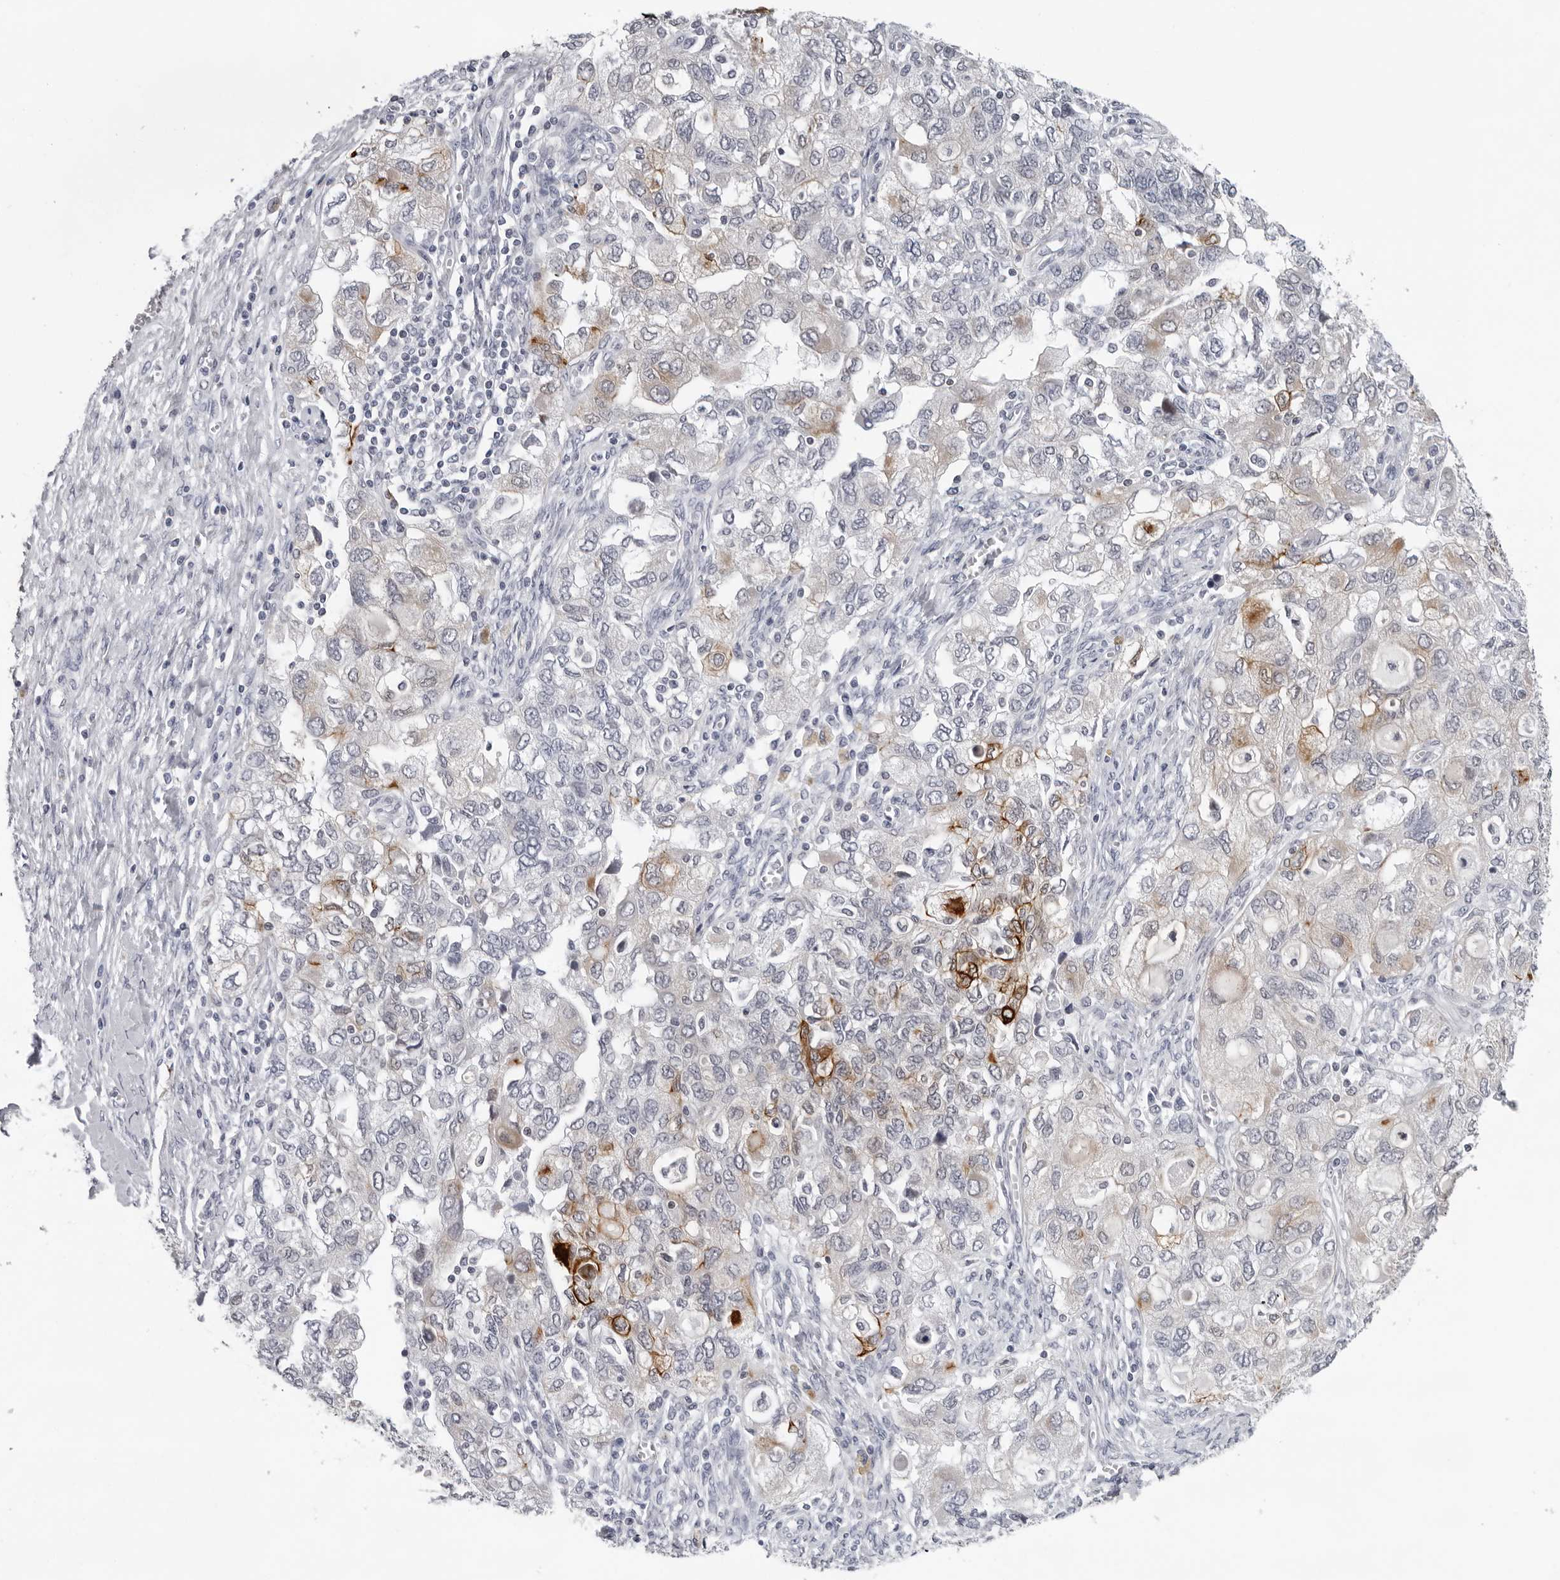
{"staining": {"intensity": "moderate", "quantity": "<25%", "location": "cytoplasmic/membranous"}, "tissue": "ovarian cancer", "cell_type": "Tumor cells", "image_type": "cancer", "snomed": [{"axis": "morphology", "description": "Carcinoma, NOS"}, {"axis": "morphology", "description": "Cystadenocarcinoma, serous, NOS"}, {"axis": "topography", "description": "Ovary"}], "caption": "This image demonstrates immunohistochemistry (IHC) staining of ovarian serous cystadenocarcinoma, with low moderate cytoplasmic/membranous positivity in approximately <25% of tumor cells.", "gene": "CCDC28B", "patient": {"sex": "female", "age": 69}}